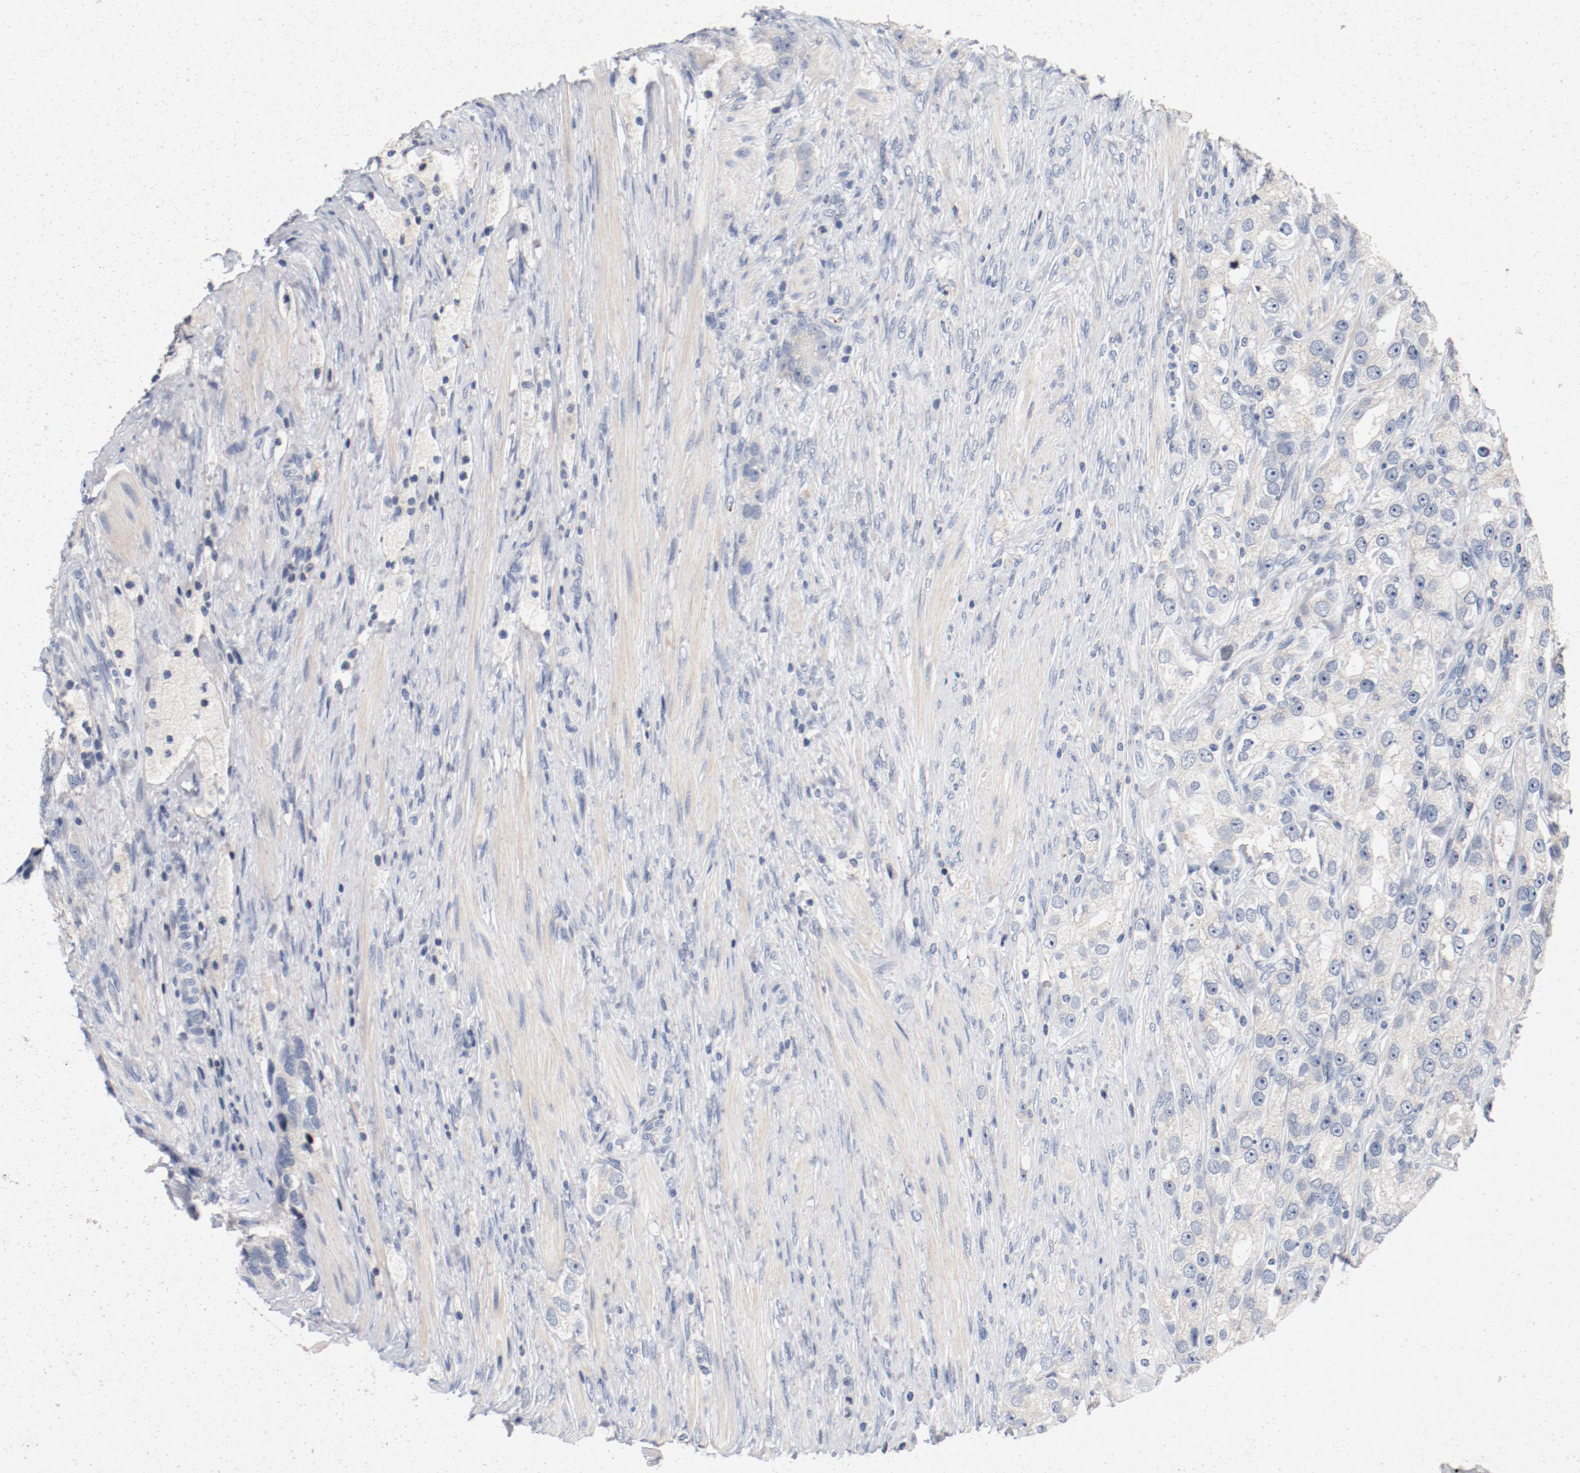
{"staining": {"intensity": "weak", "quantity": "<25%", "location": "cytoplasmic/membranous"}, "tissue": "prostate cancer", "cell_type": "Tumor cells", "image_type": "cancer", "snomed": [{"axis": "morphology", "description": "Adenocarcinoma, High grade"}, {"axis": "topography", "description": "Prostate"}], "caption": "This is a histopathology image of IHC staining of prostate adenocarcinoma (high-grade), which shows no staining in tumor cells.", "gene": "PIM1", "patient": {"sex": "male", "age": 63}}